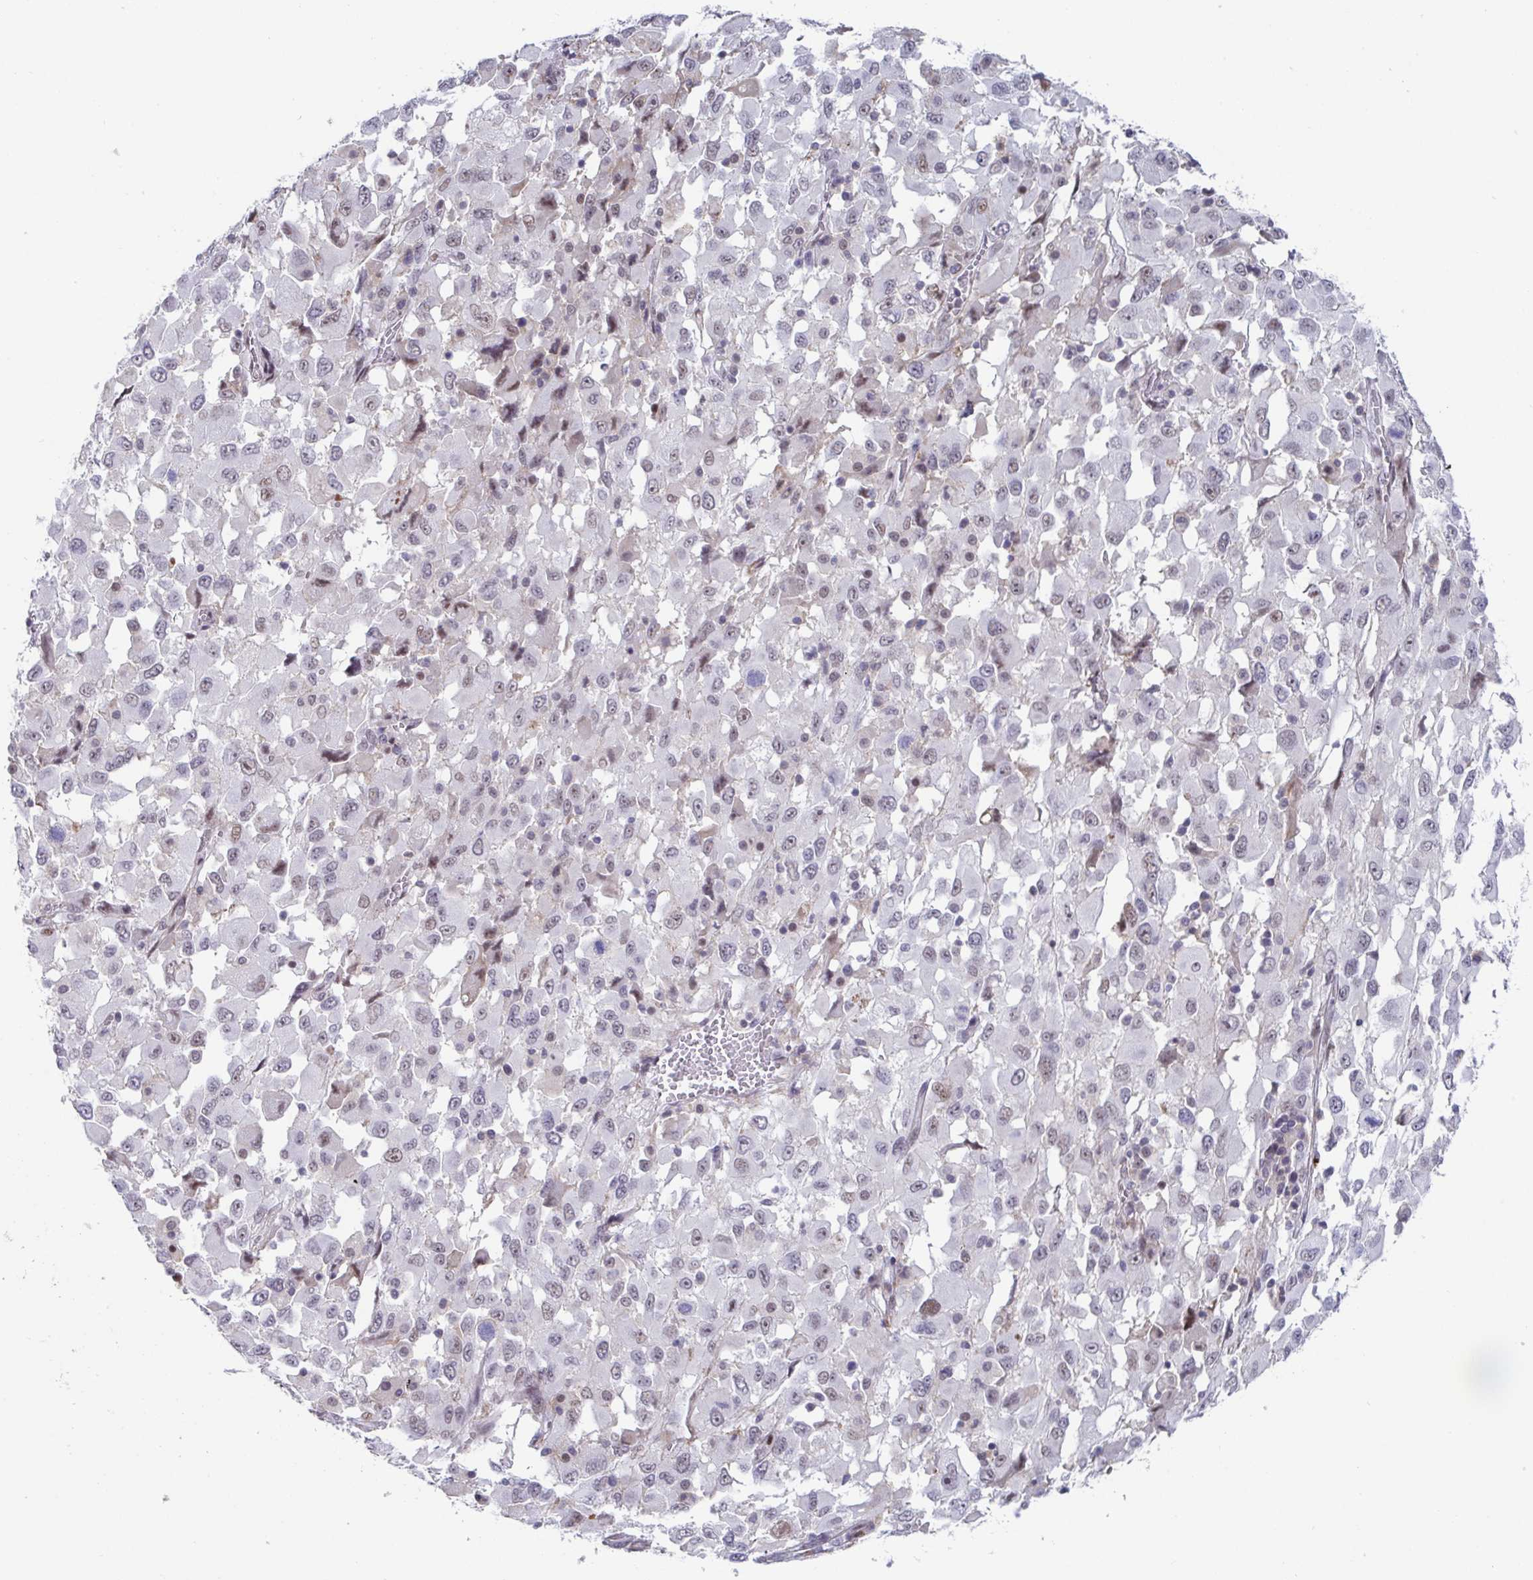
{"staining": {"intensity": "weak", "quantity": "<25%", "location": "nuclear"}, "tissue": "melanoma", "cell_type": "Tumor cells", "image_type": "cancer", "snomed": [{"axis": "morphology", "description": "Malignant melanoma, Metastatic site"}, {"axis": "topography", "description": "Soft tissue"}], "caption": "Tumor cells show no significant positivity in malignant melanoma (metastatic site). Nuclei are stained in blue.", "gene": "WDR72", "patient": {"sex": "male", "age": 50}}